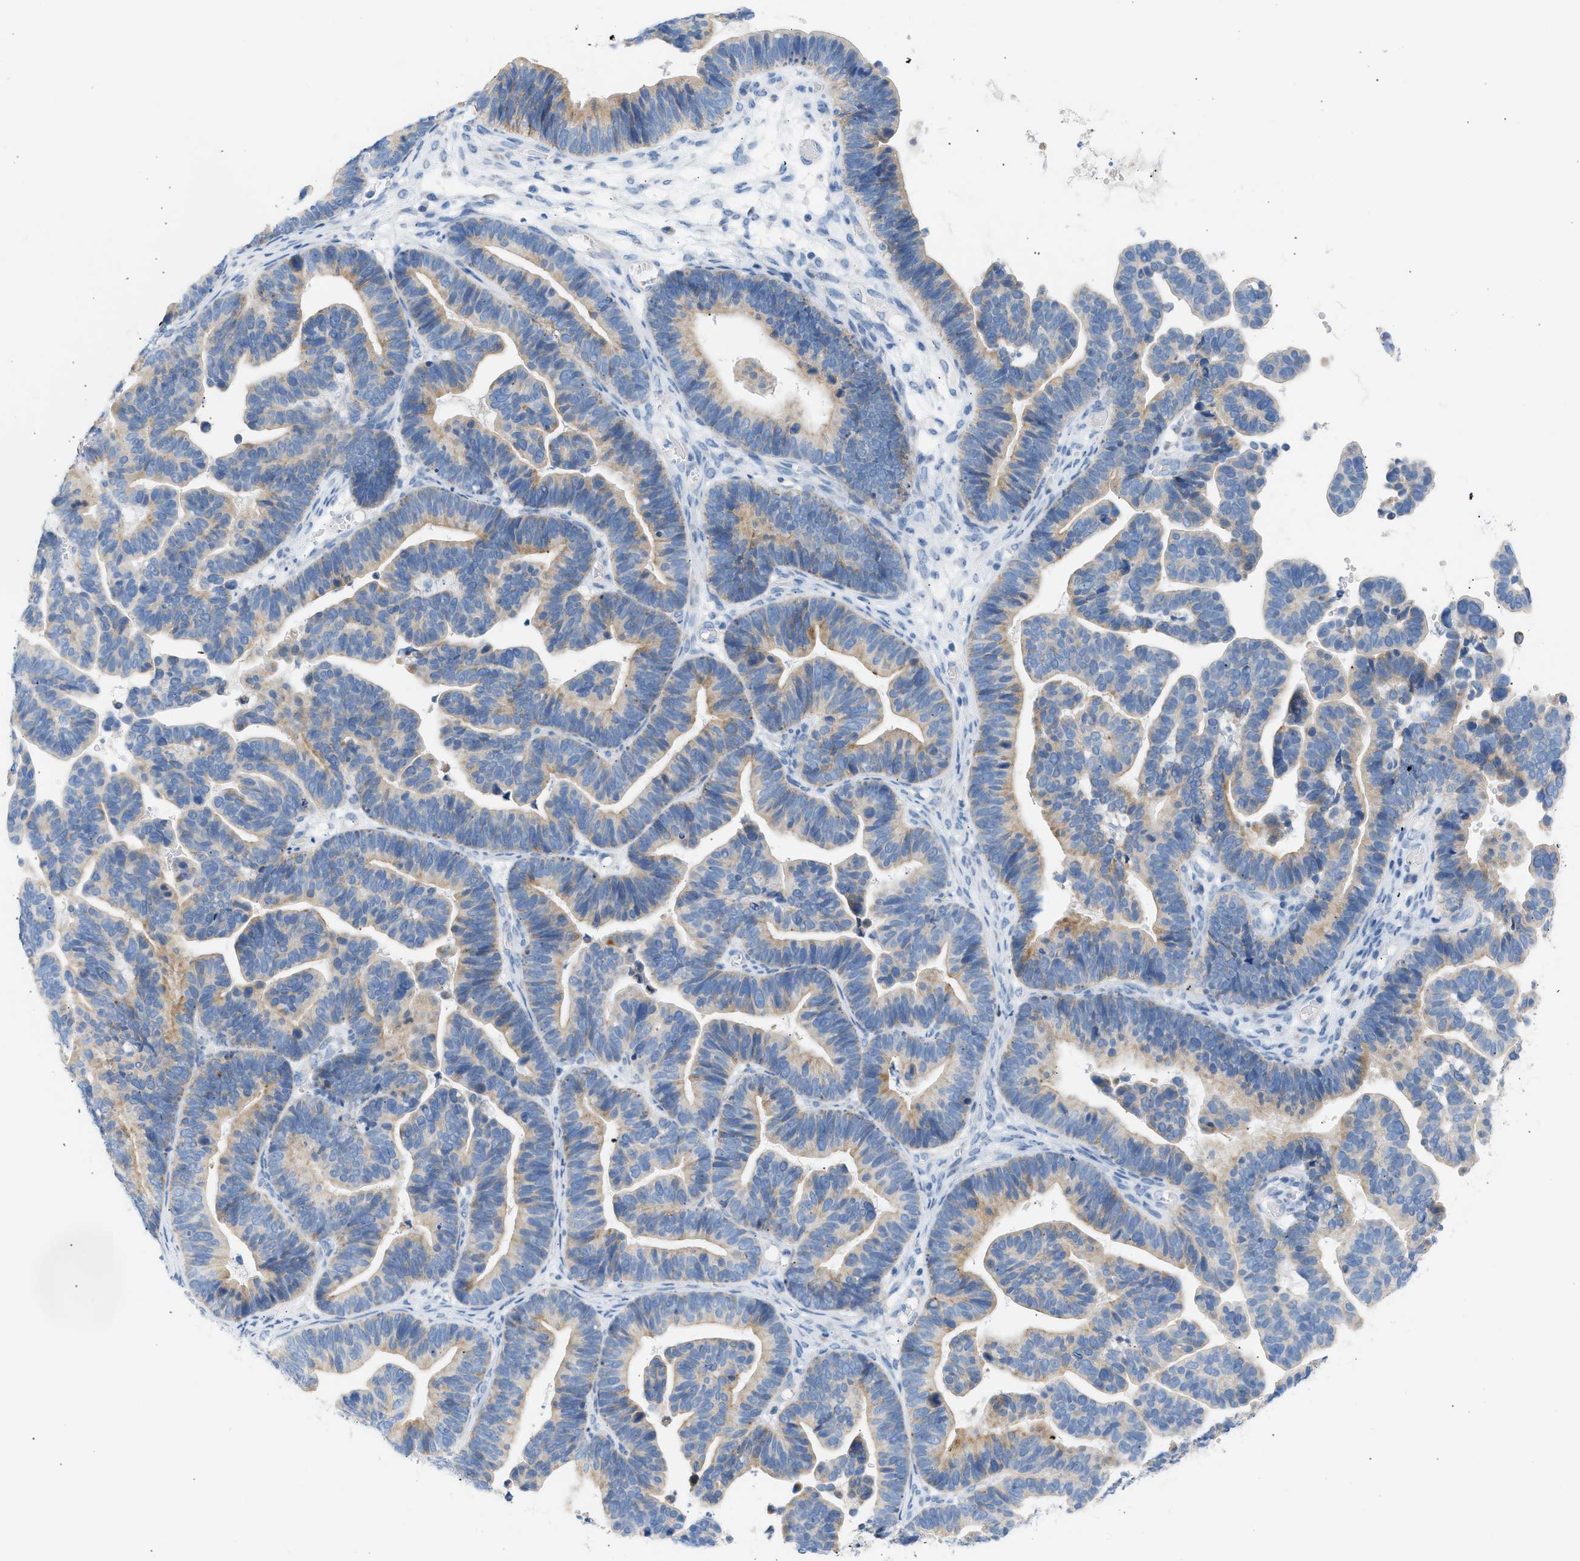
{"staining": {"intensity": "moderate", "quantity": "25%-75%", "location": "cytoplasmic/membranous"}, "tissue": "ovarian cancer", "cell_type": "Tumor cells", "image_type": "cancer", "snomed": [{"axis": "morphology", "description": "Cystadenocarcinoma, serous, NOS"}, {"axis": "topography", "description": "Ovary"}], "caption": "This is an image of IHC staining of serous cystadenocarcinoma (ovarian), which shows moderate expression in the cytoplasmic/membranous of tumor cells.", "gene": "NDUFS8", "patient": {"sex": "female", "age": 56}}